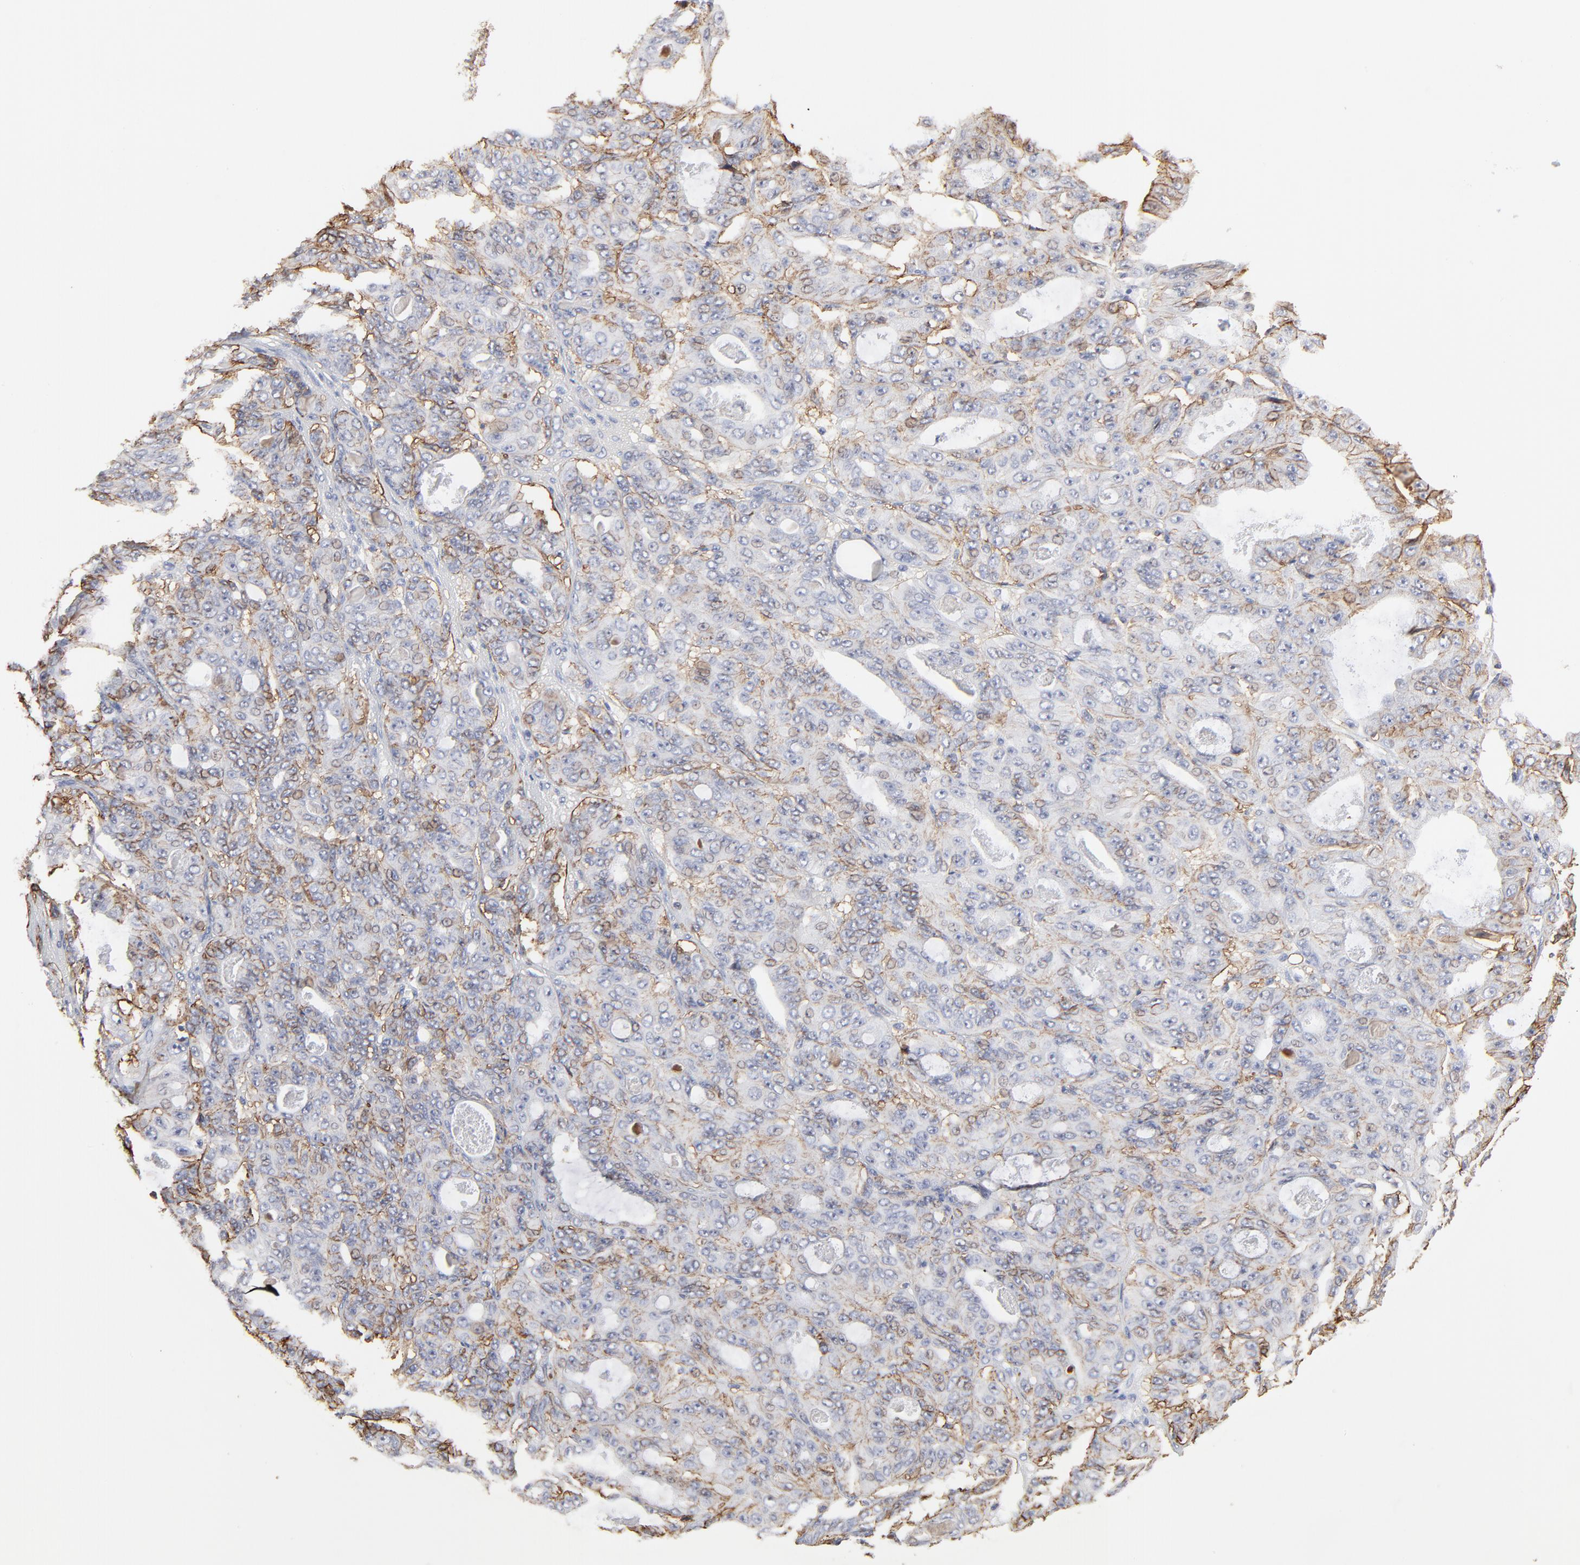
{"staining": {"intensity": "moderate", "quantity": ">75%", "location": "cytoplasmic/membranous"}, "tissue": "ovarian cancer", "cell_type": "Tumor cells", "image_type": "cancer", "snomed": [{"axis": "morphology", "description": "Carcinoma, endometroid"}, {"axis": "topography", "description": "Ovary"}], "caption": "A histopathology image of ovarian cancer (endometroid carcinoma) stained for a protein shows moderate cytoplasmic/membranous brown staining in tumor cells.", "gene": "SLC16A1", "patient": {"sex": "female", "age": 61}}